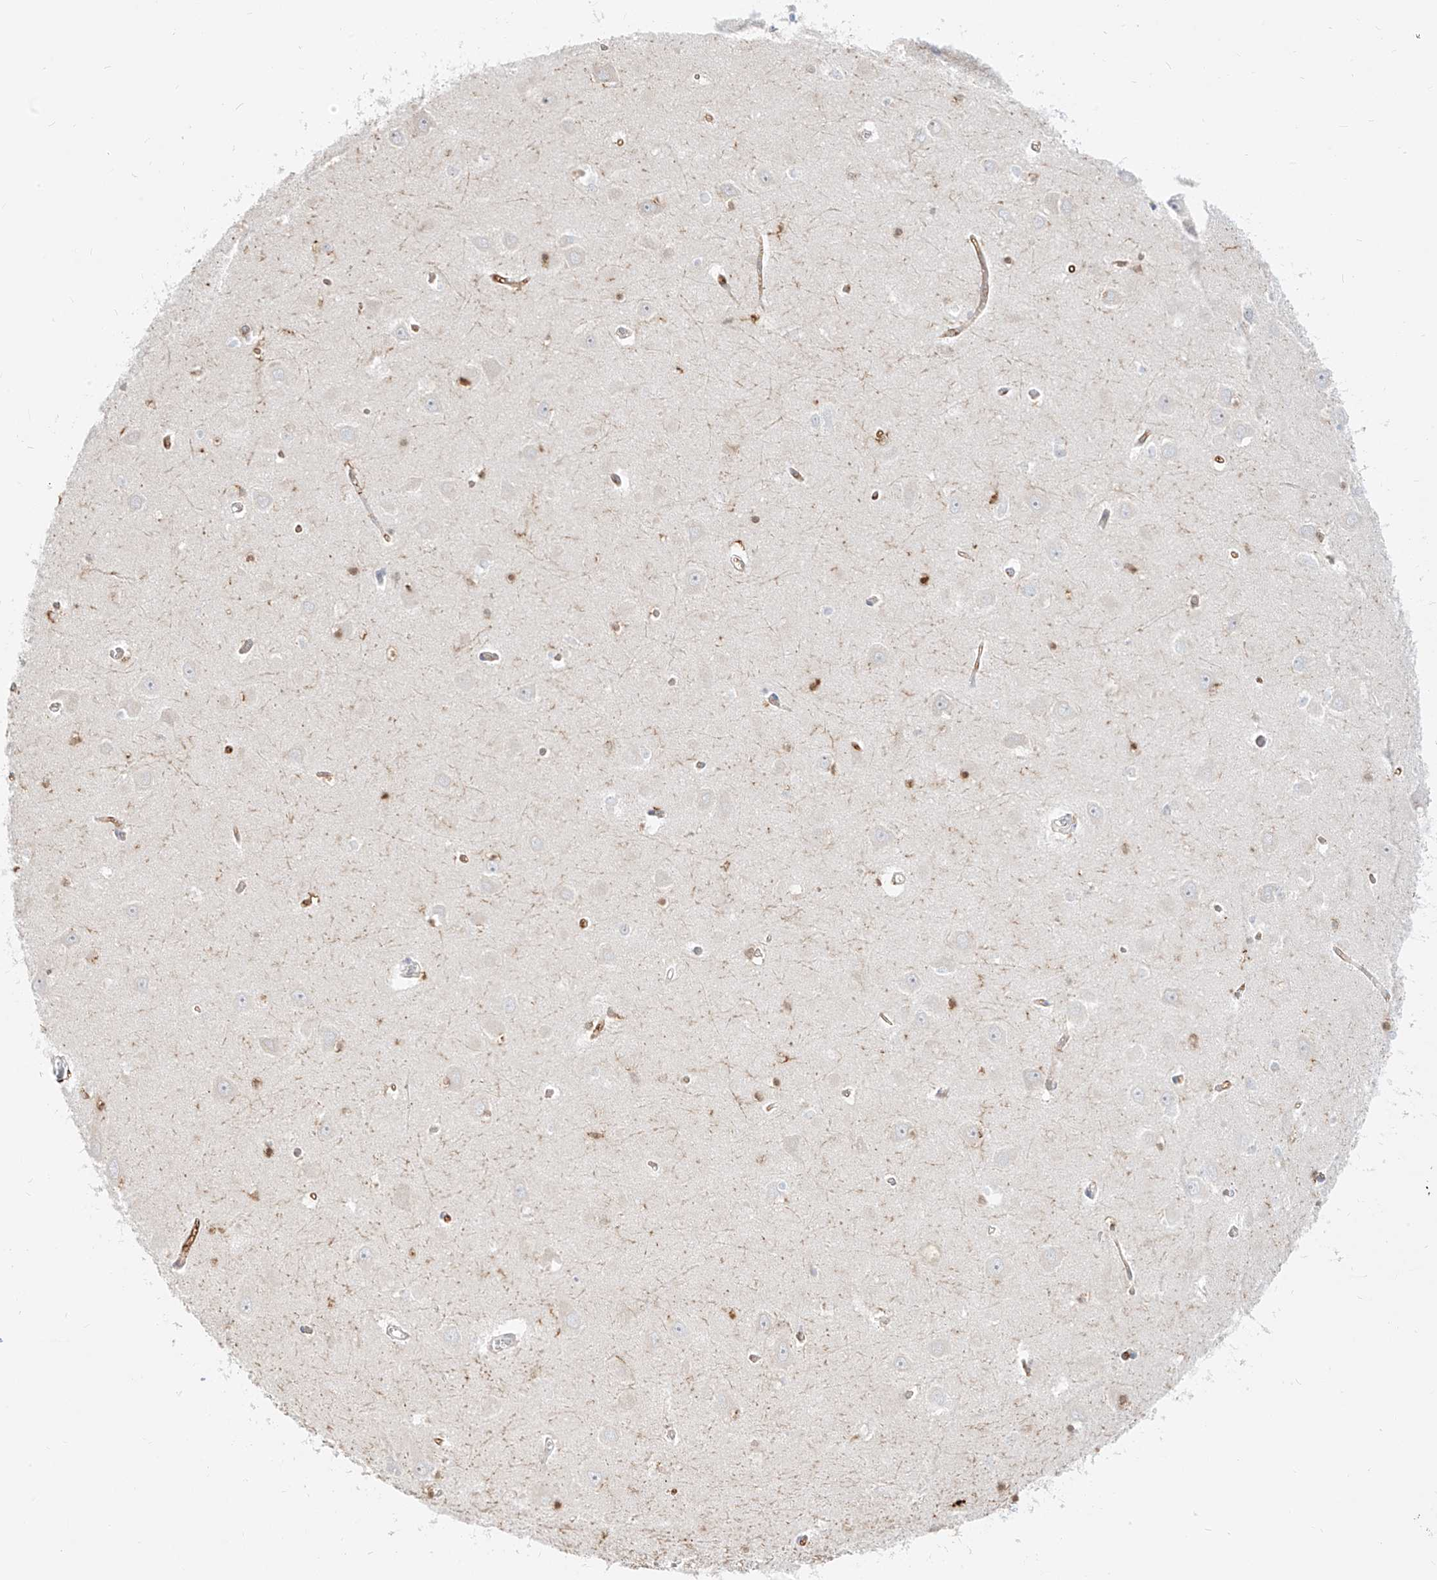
{"staining": {"intensity": "negative", "quantity": "none", "location": "none"}, "tissue": "hippocampus", "cell_type": "Glial cells", "image_type": "normal", "snomed": [{"axis": "morphology", "description": "Normal tissue, NOS"}, {"axis": "topography", "description": "Hippocampus"}], "caption": "Immunohistochemistry (IHC) of unremarkable human hippocampus shows no expression in glial cells.", "gene": "NHSL1", "patient": {"sex": "male", "age": 70}}